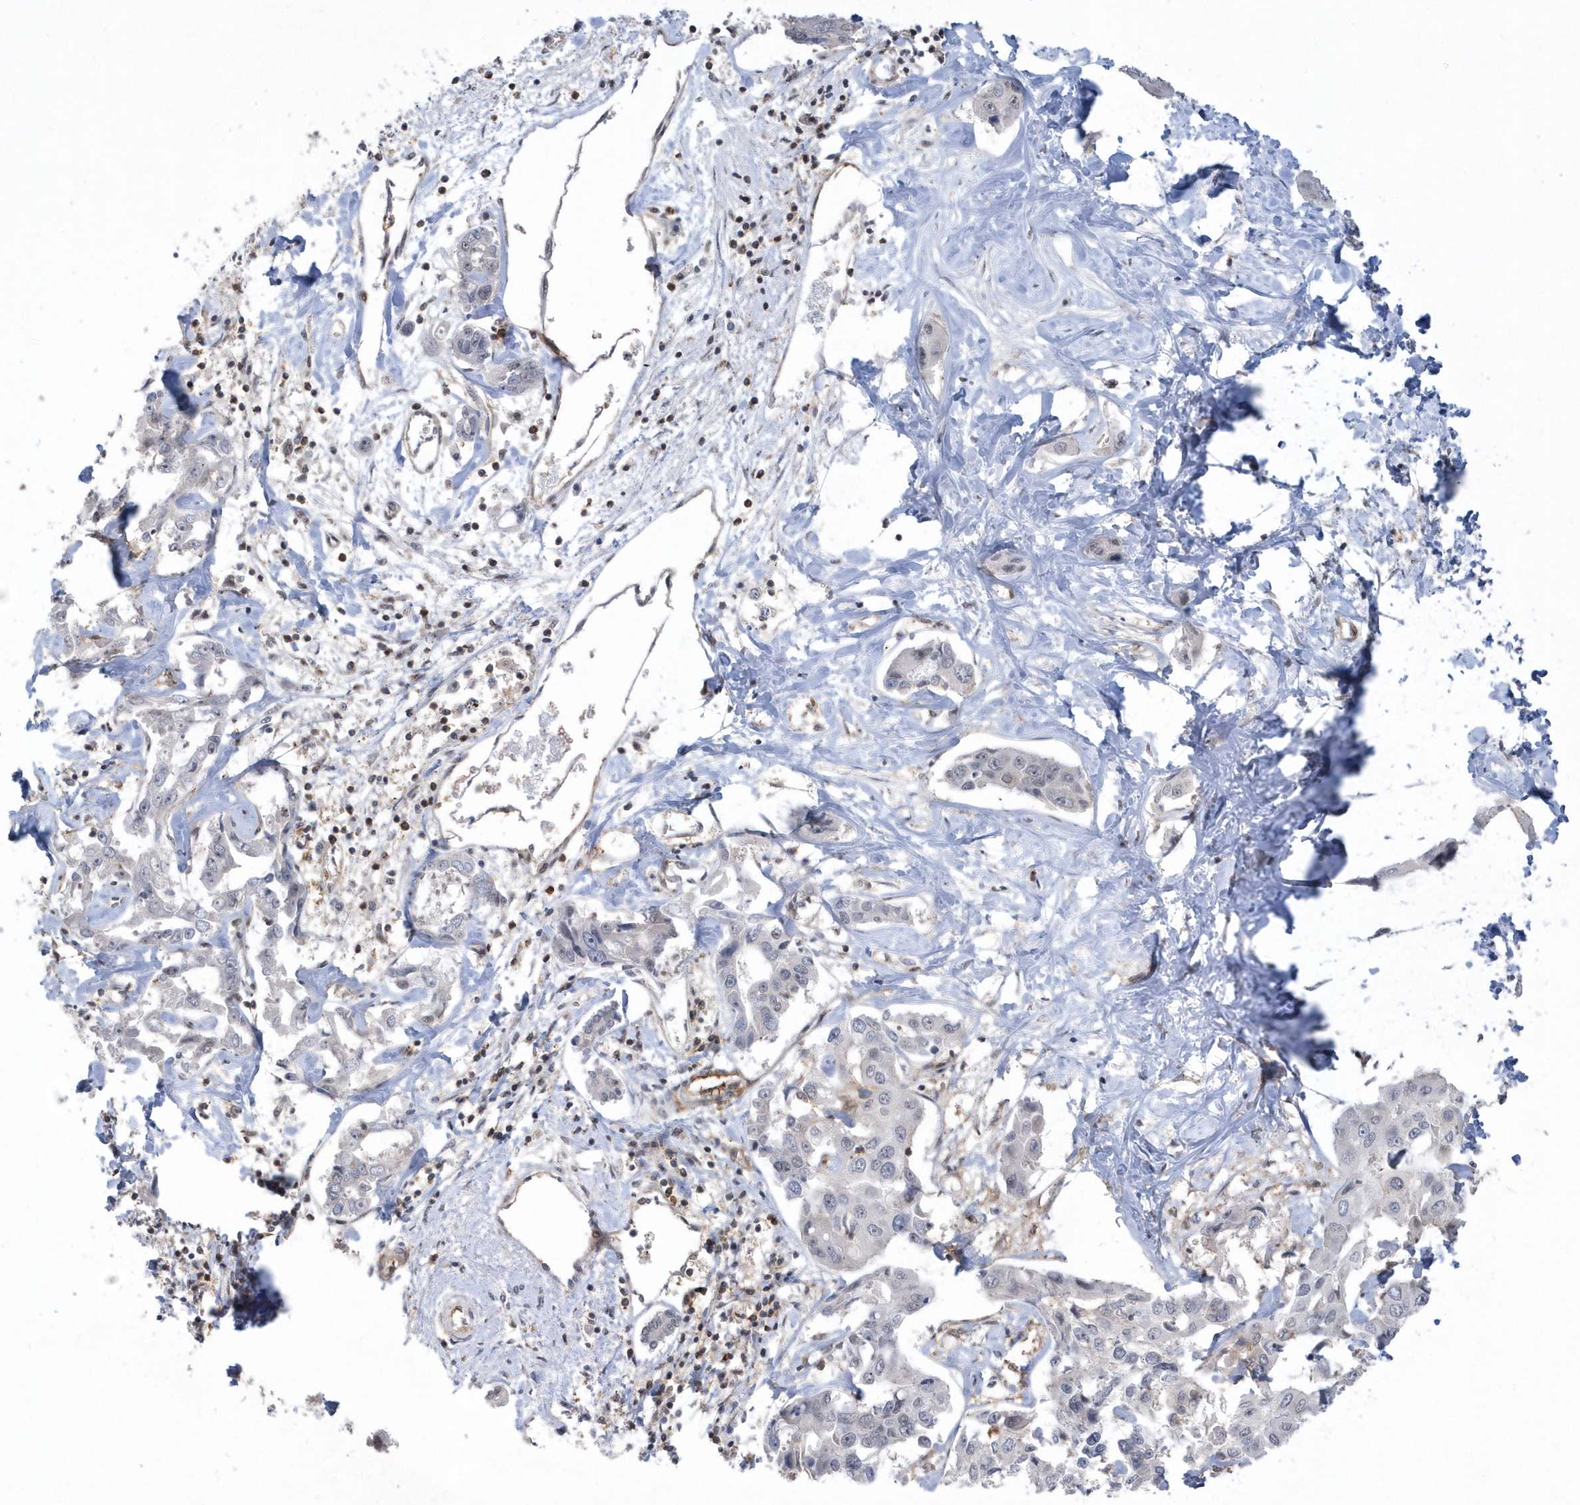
{"staining": {"intensity": "negative", "quantity": "none", "location": "none"}, "tissue": "liver cancer", "cell_type": "Tumor cells", "image_type": "cancer", "snomed": [{"axis": "morphology", "description": "Cholangiocarcinoma"}, {"axis": "topography", "description": "Liver"}], "caption": "This image is of liver cholangiocarcinoma stained with IHC to label a protein in brown with the nuclei are counter-stained blue. There is no expression in tumor cells.", "gene": "CRIP3", "patient": {"sex": "male", "age": 59}}